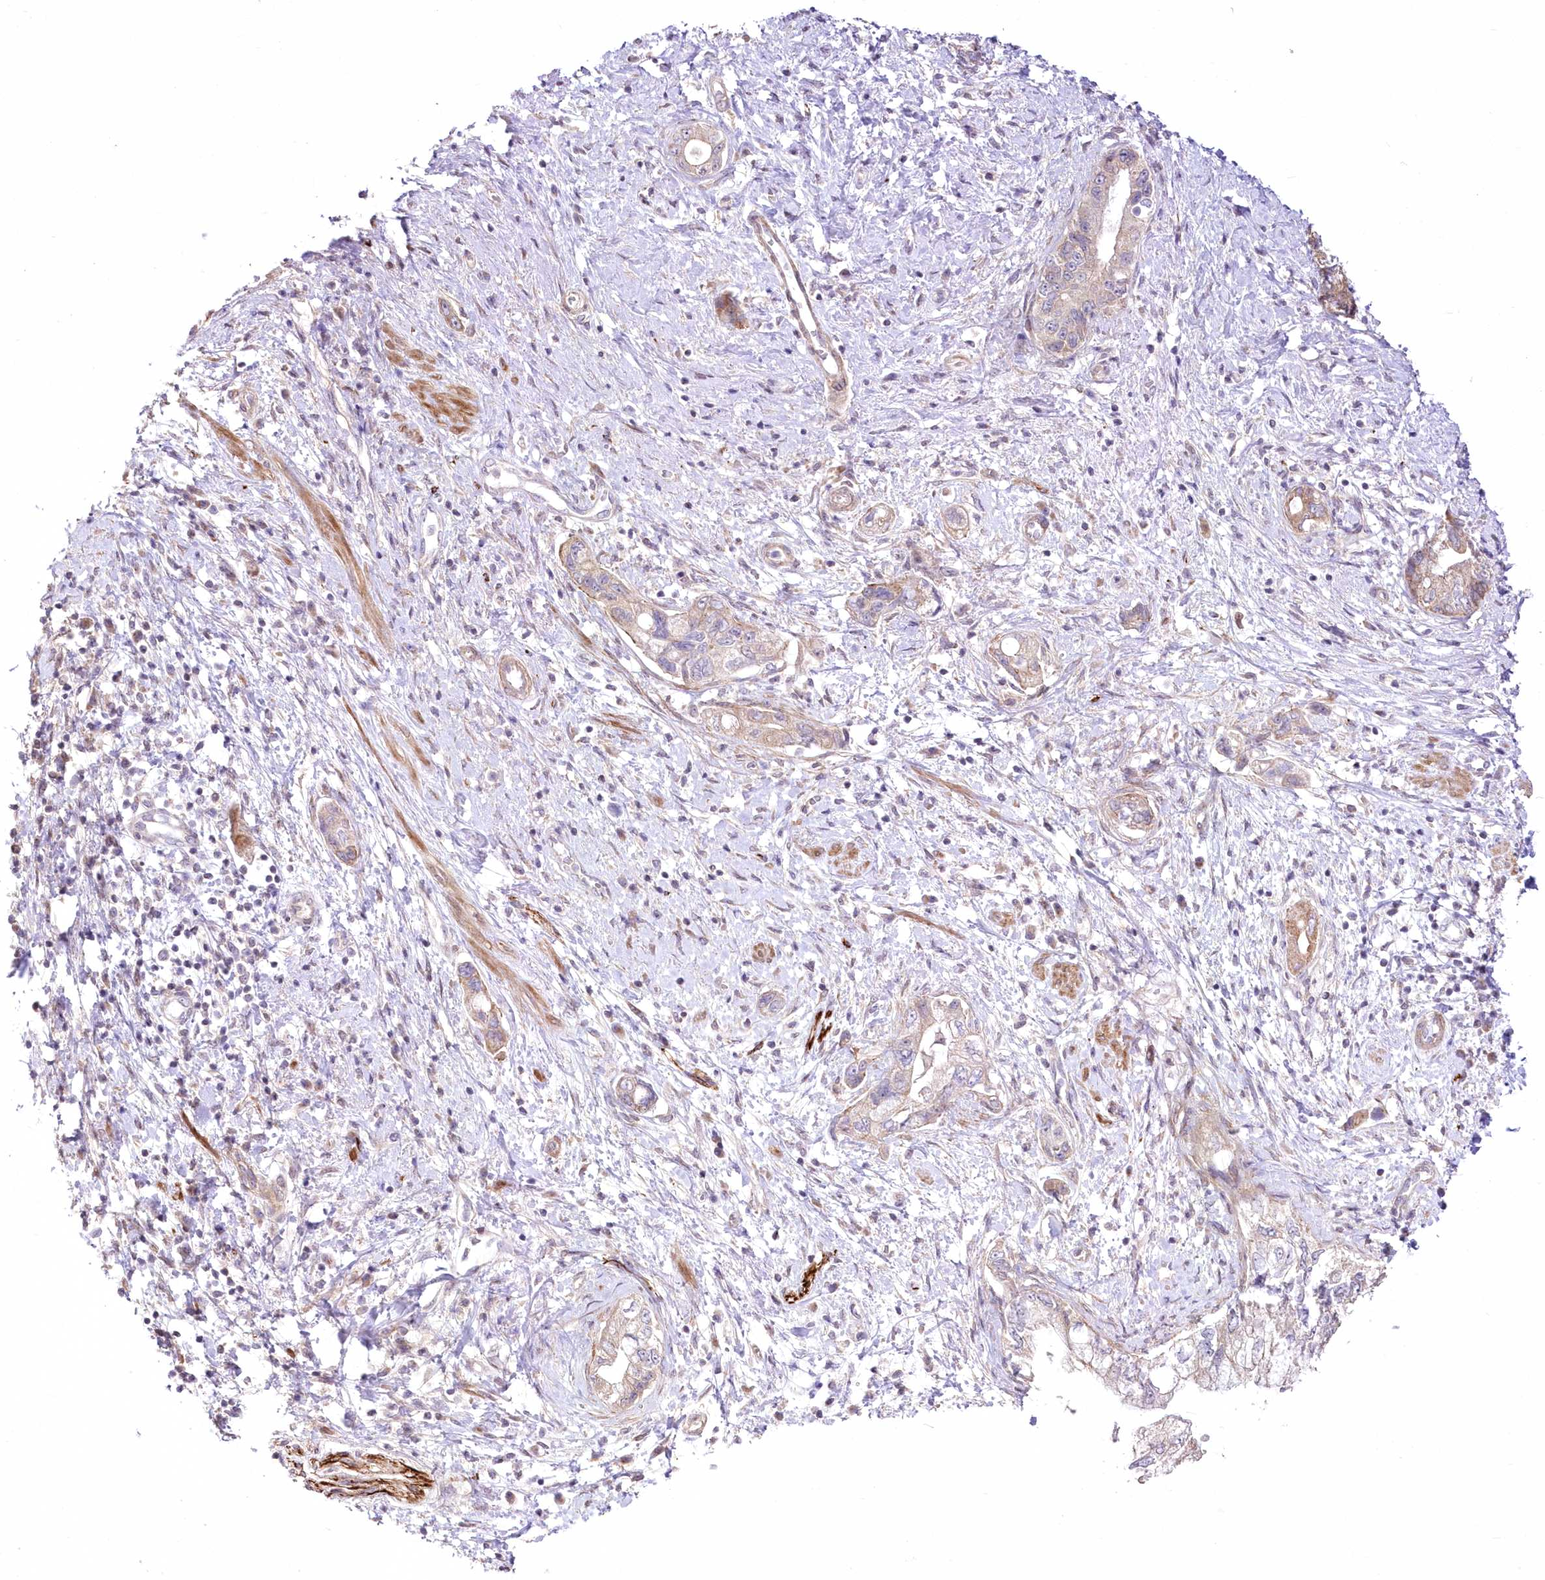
{"staining": {"intensity": "weak", "quantity": "25%-75%", "location": "cytoplasmic/membranous"}, "tissue": "pancreatic cancer", "cell_type": "Tumor cells", "image_type": "cancer", "snomed": [{"axis": "morphology", "description": "Adenocarcinoma, NOS"}, {"axis": "topography", "description": "Pancreas"}], "caption": "High-power microscopy captured an immunohistochemistry histopathology image of pancreatic cancer, revealing weak cytoplasmic/membranous expression in about 25%-75% of tumor cells.", "gene": "FAM241B", "patient": {"sex": "female", "age": 73}}